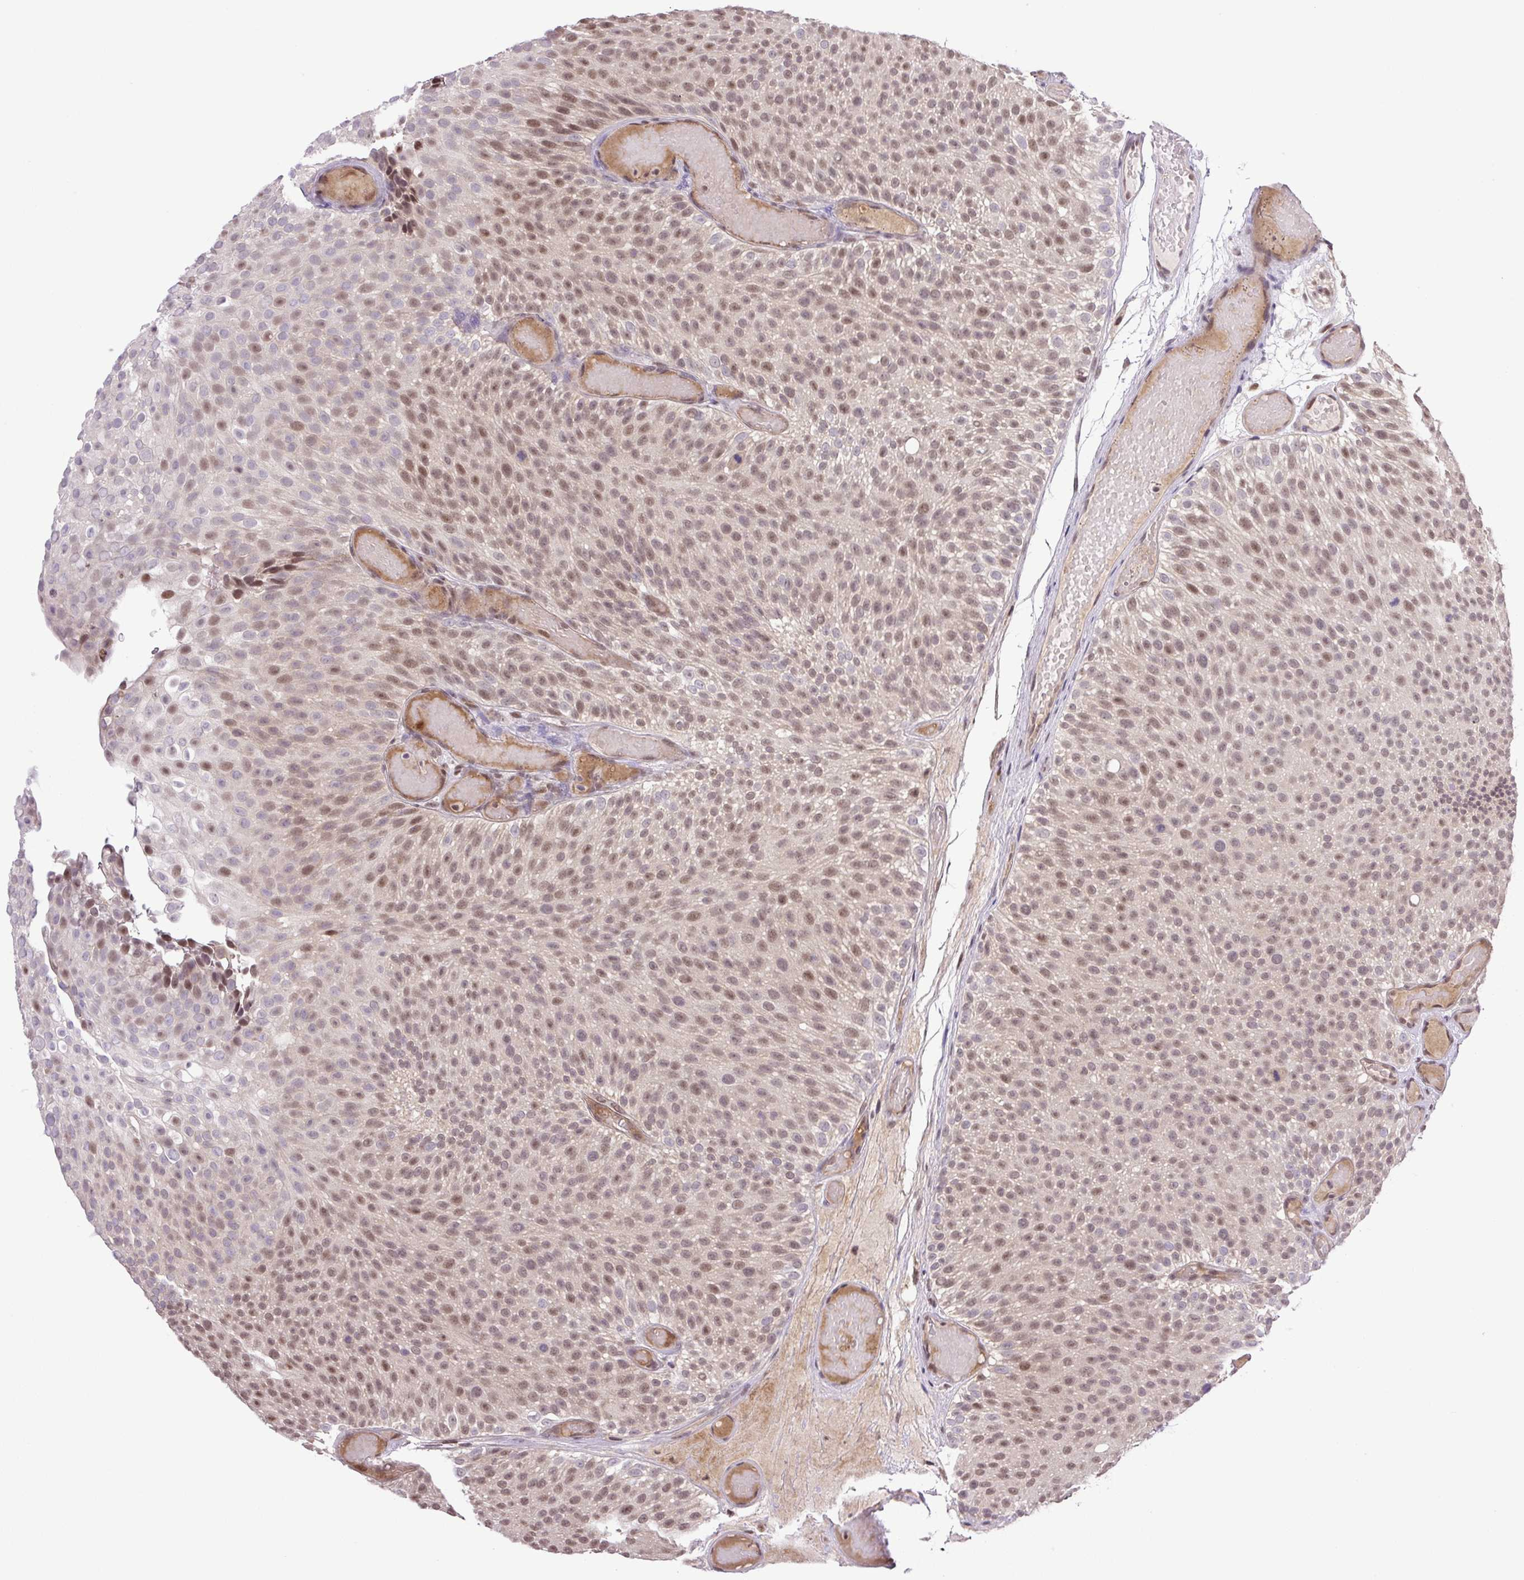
{"staining": {"intensity": "moderate", "quantity": "25%-75%", "location": "nuclear"}, "tissue": "urothelial cancer", "cell_type": "Tumor cells", "image_type": "cancer", "snomed": [{"axis": "morphology", "description": "Urothelial carcinoma, Low grade"}, {"axis": "topography", "description": "Urinary bladder"}], "caption": "A high-resolution histopathology image shows immunohistochemistry (IHC) staining of urothelial carcinoma (low-grade), which displays moderate nuclear expression in approximately 25%-75% of tumor cells. The staining was performed using DAB, with brown indicating positive protein expression. Nuclei are stained blue with hematoxylin.", "gene": "SGTA", "patient": {"sex": "male", "age": 78}}